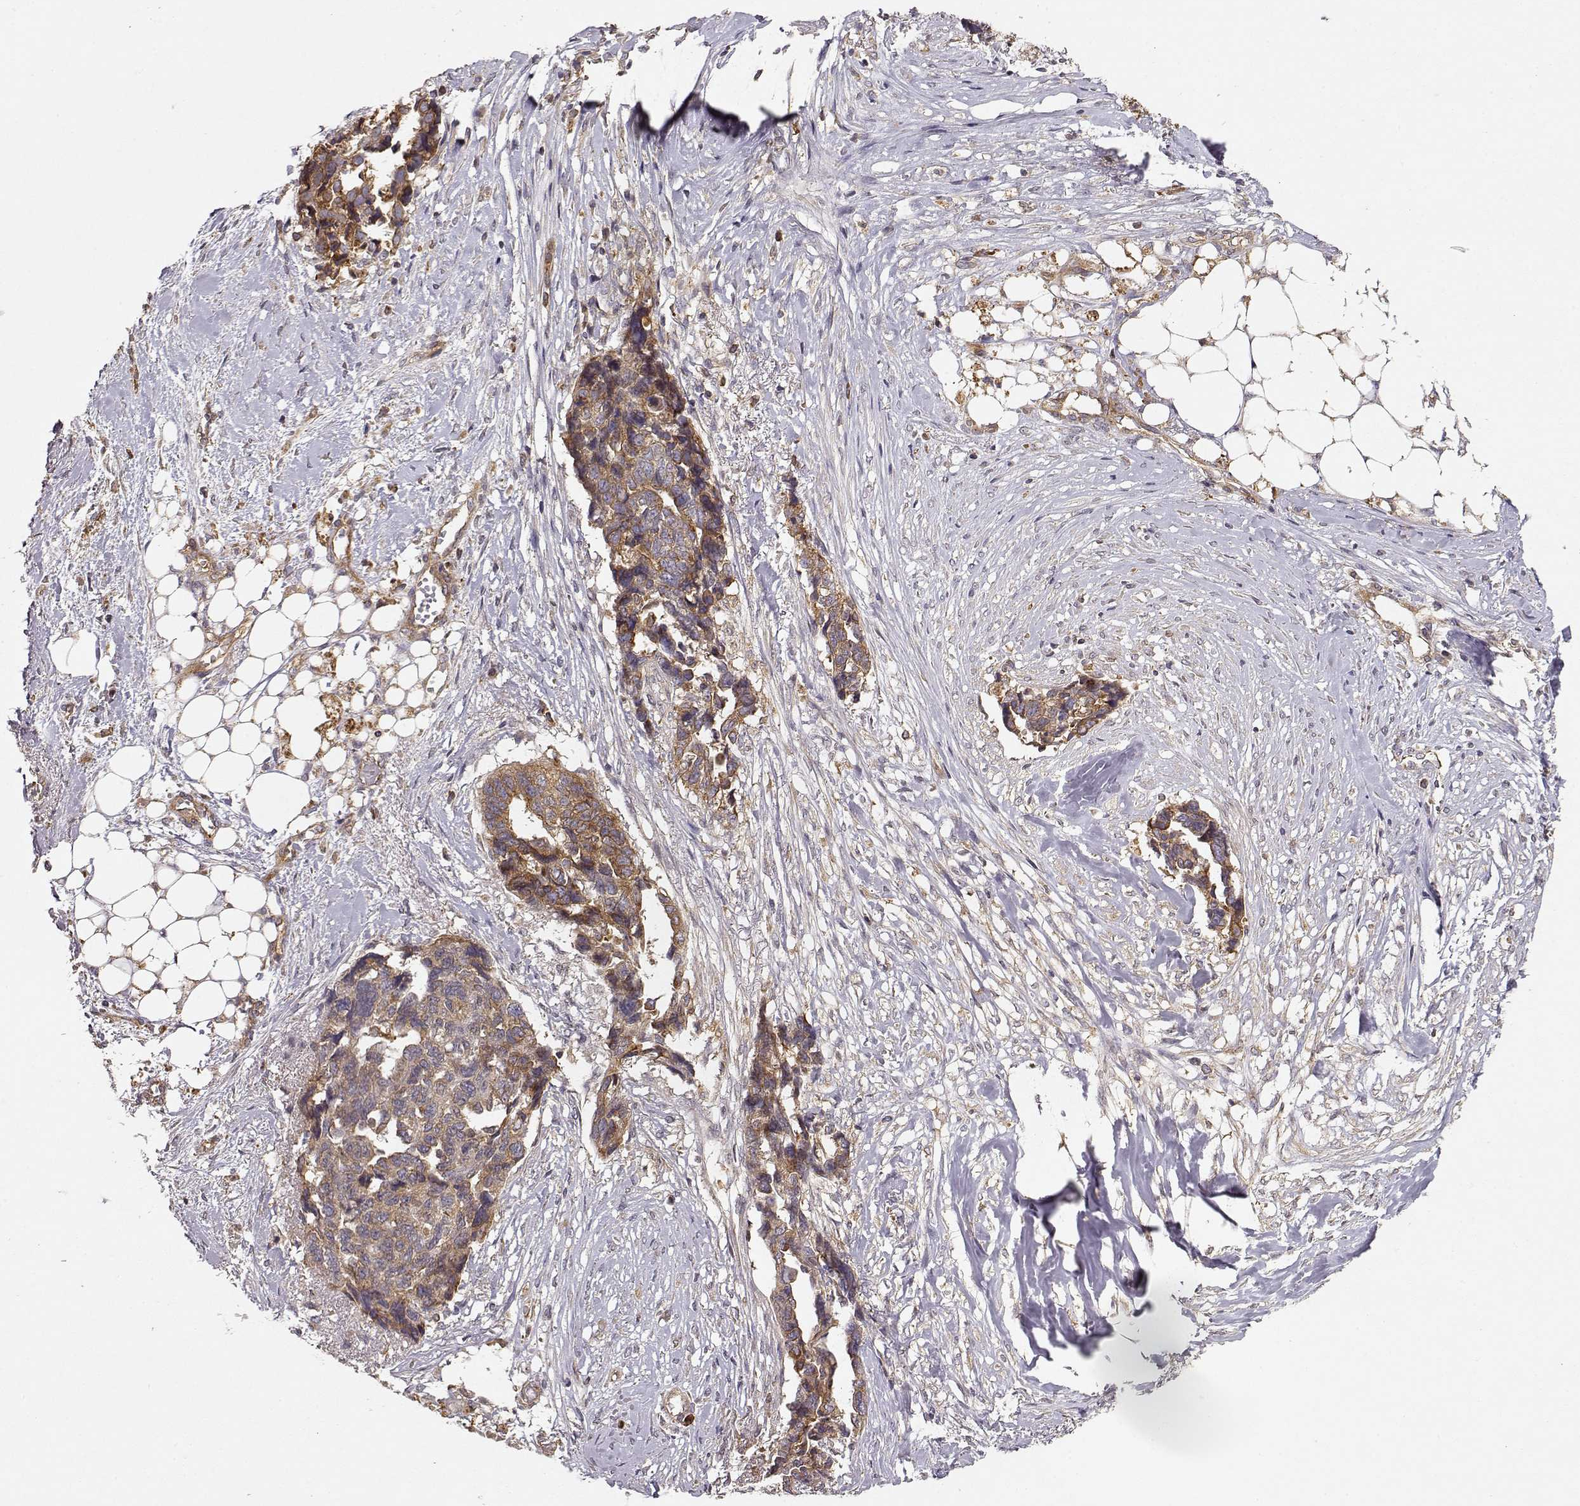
{"staining": {"intensity": "moderate", "quantity": ">75%", "location": "cytoplasmic/membranous"}, "tissue": "ovarian cancer", "cell_type": "Tumor cells", "image_type": "cancer", "snomed": [{"axis": "morphology", "description": "Cystadenocarcinoma, serous, NOS"}, {"axis": "topography", "description": "Ovary"}], "caption": "Protein expression analysis of ovarian cancer displays moderate cytoplasmic/membranous expression in about >75% of tumor cells.", "gene": "ARHGEF2", "patient": {"sex": "female", "age": 69}}